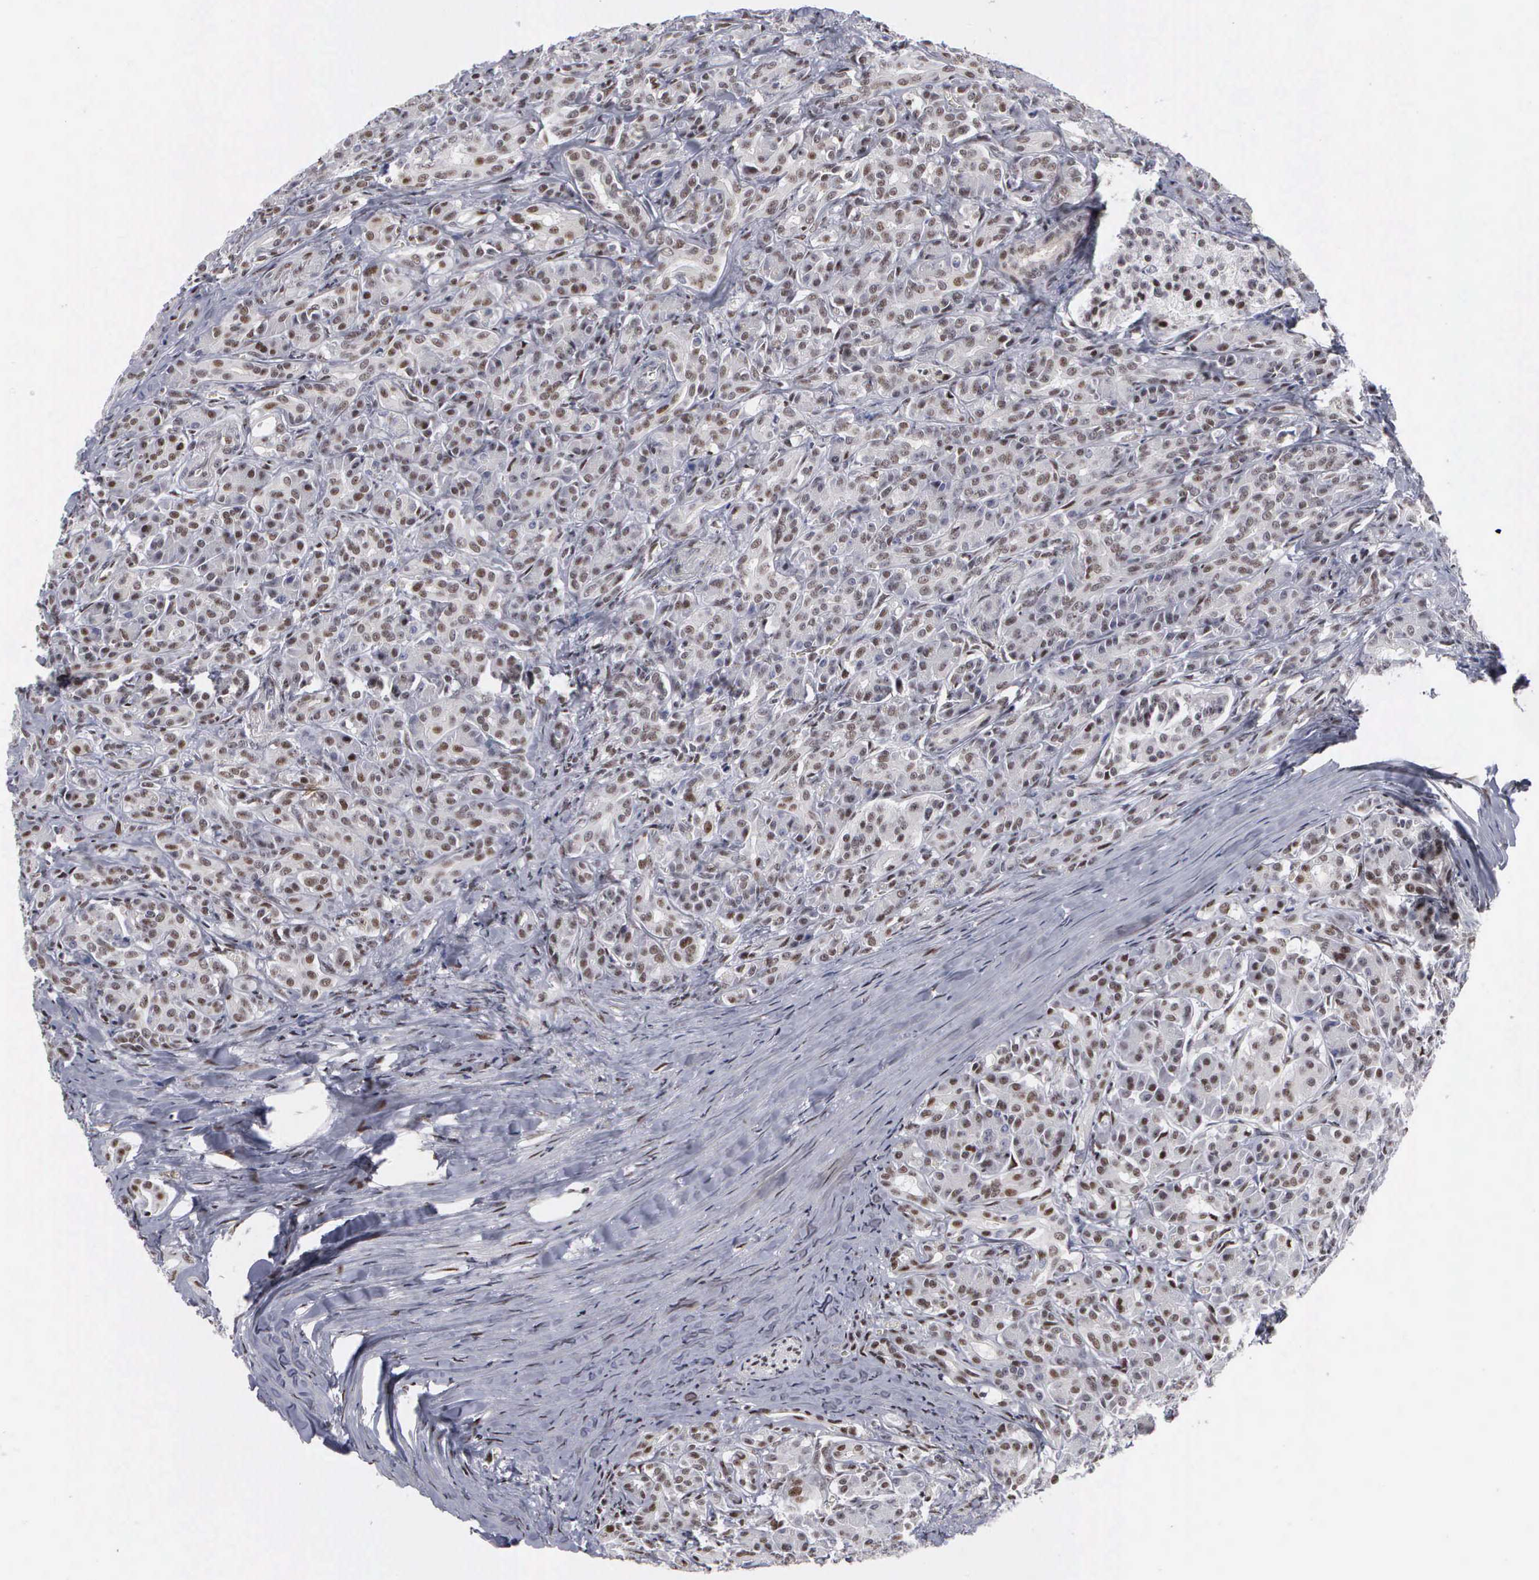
{"staining": {"intensity": "moderate", "quantity": "25%-75%", "location": "nuclear"}, "tissue": "pancreas", "cell_type": "Exocrine glandular cells", "image_type": "normal", "snomed": [{"axis": "morphology", "description": "Normal tissue, NOS"}, {"axis": "topography", "description": "Lymph node"}, {"axis": "topography", "description": "Pancreas"}], "caption": "Moderate nuclear staining for a protein is appreciated in about 25%-75% of exocrine glandular cells of normal pancreas using immunohistochemistry (IHC).", "gene": "KIAA0586", "patient": {"sex": "male", "age": 59}}